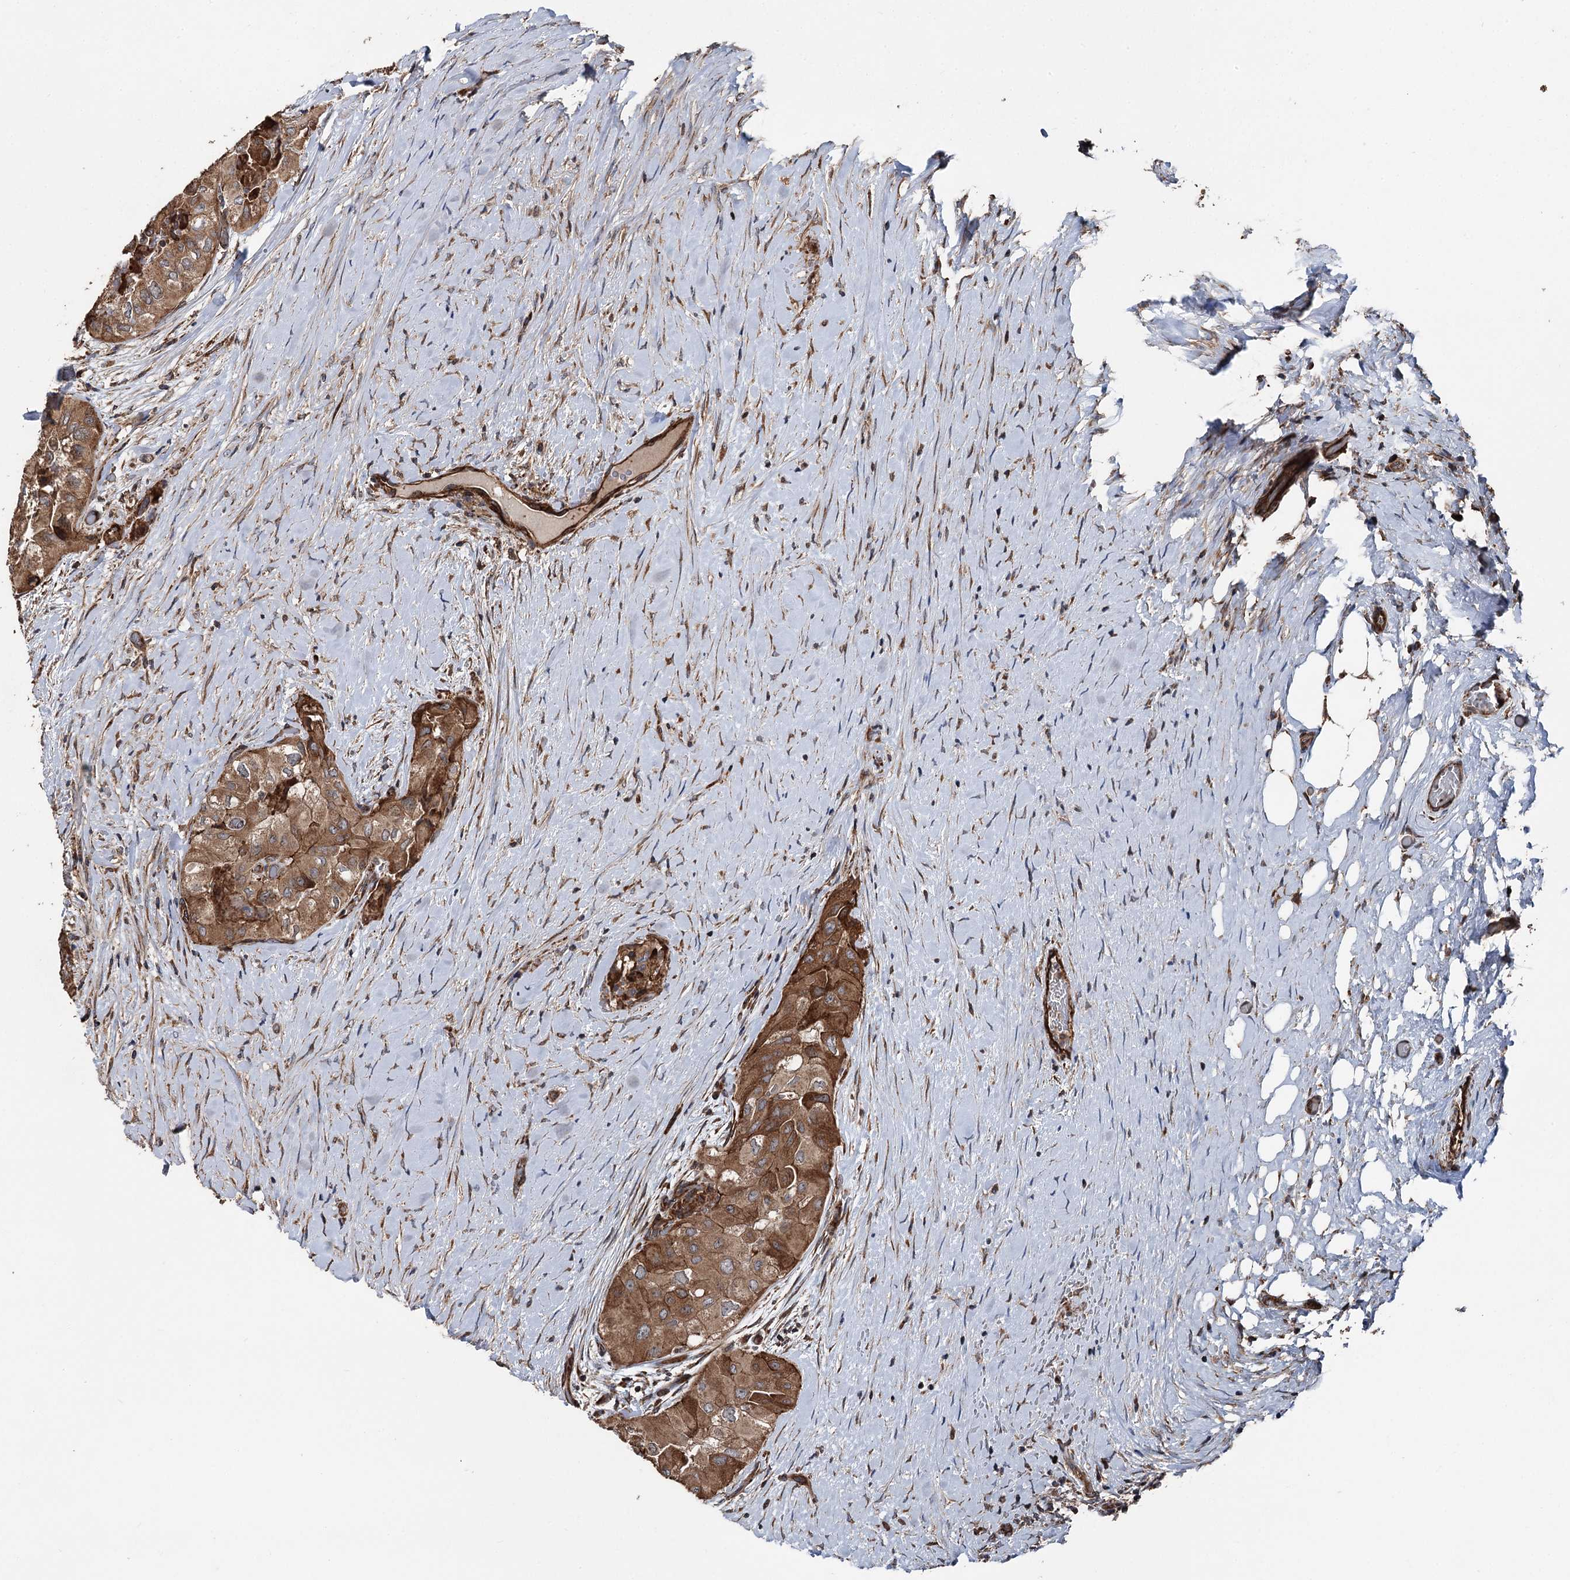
{"staining": {"intensity": "moderate", "quantity": ">75%", "location": "cytoplasmic/membranous"}, "tissue": "thyroid cancer", "cell_type": "Tumor cells", "image_type": "cancer", "snomed": [{"axis": "morphology", "description": "Papillary adenocarcinoma, NOS"}, {"axis": "topography", "description": "Thyroid gland"}], "caption": "High-magnification brightfield microscopy of thyroid cancer (papillary adenocarcinoma) stained with DAB (brown) and counterstained with hematoxylin (blue). tumor cells exhibit moderate cytoplasmic/membranous positivity is identified in approximately>75% of cells. (DAB IHC with brightfield microscopy, high magnification).", "gene": "ITFG2", "patient": {"sex": "female", "age": 59}}